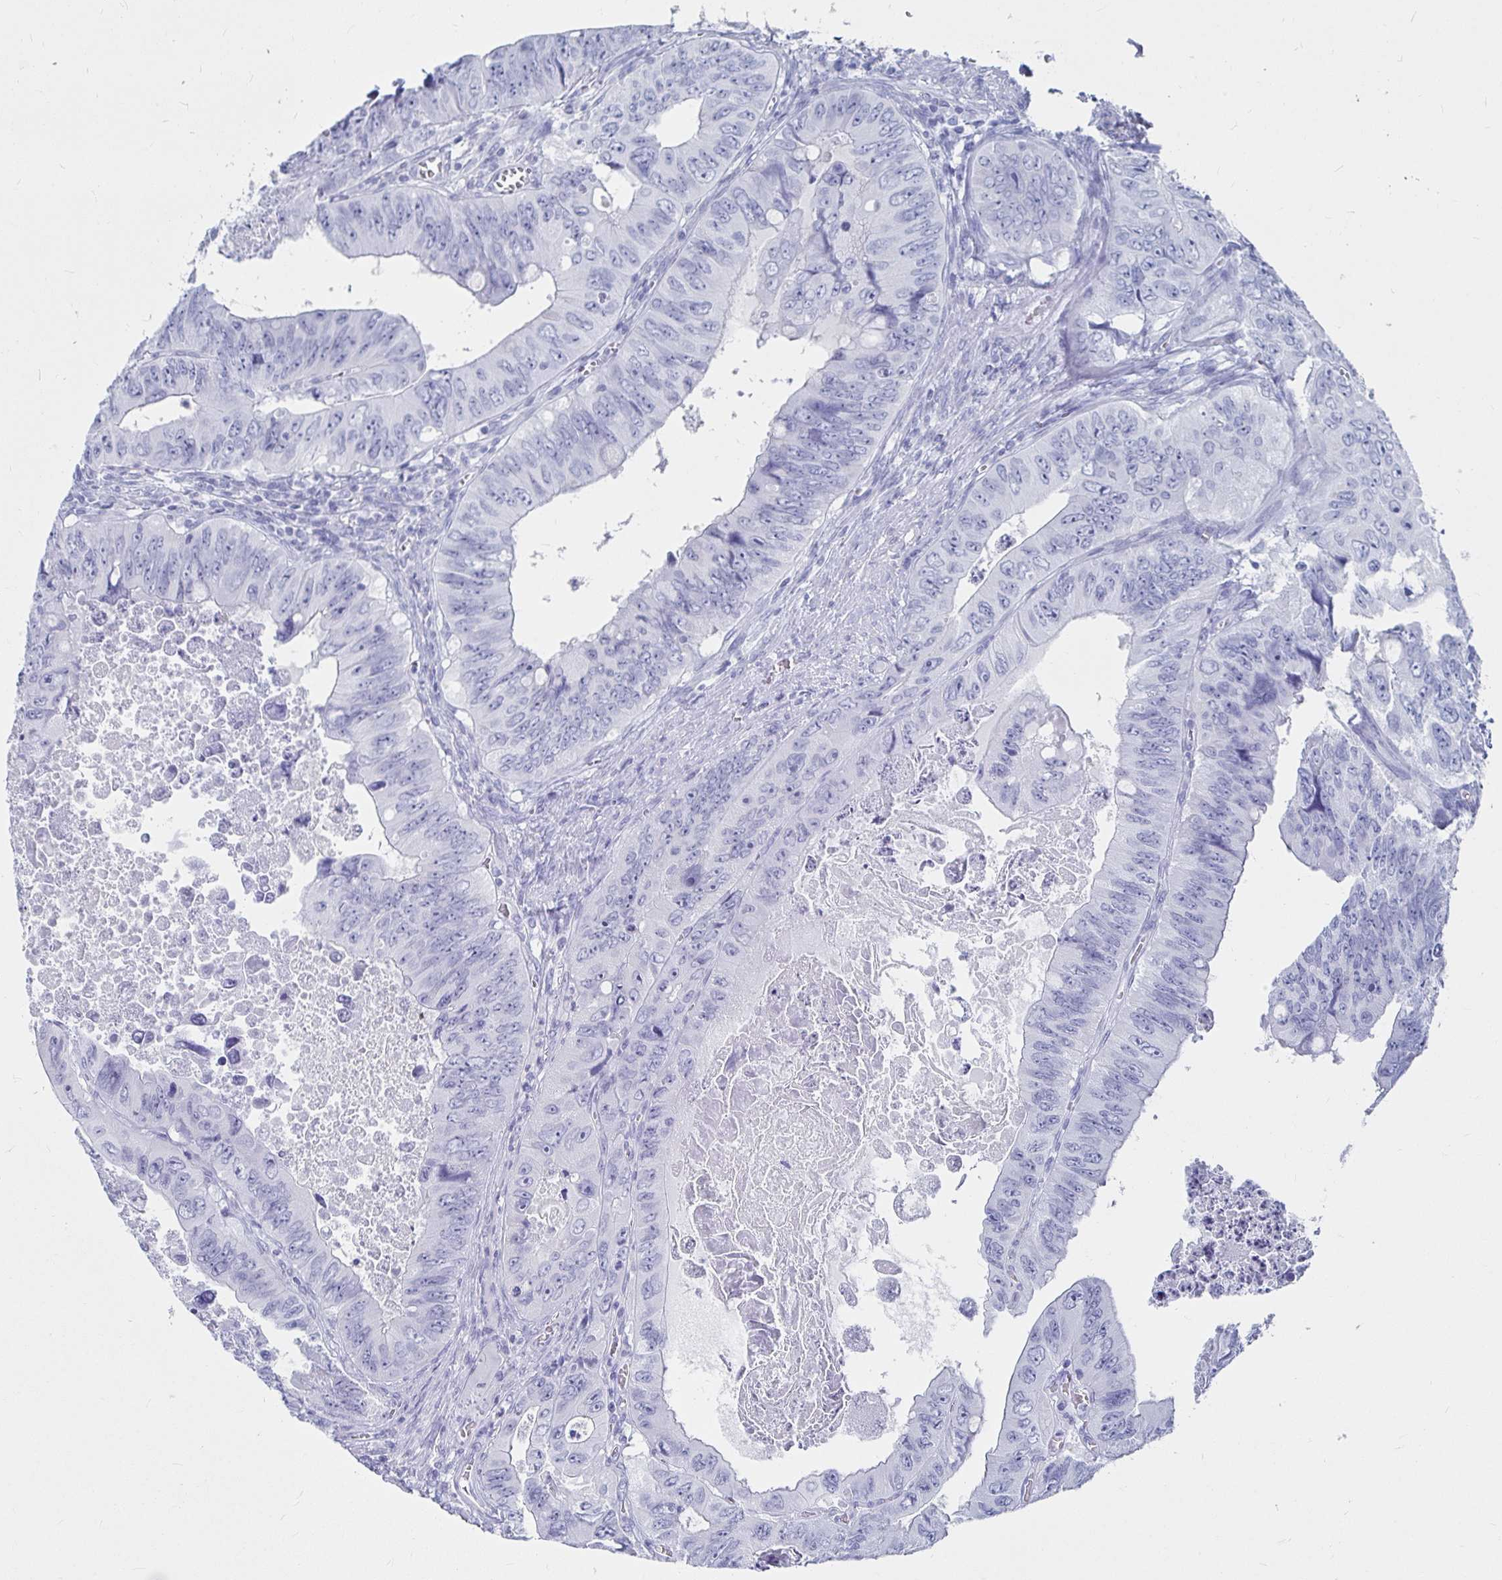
{"staining": {"intensity": "negative", "quantity": "none", "location": "none"}, "tissue": "colorectal cancer", "cell_type": "Tumor cells", "image_type": "cancer", "snomed": [{"axis": "morphology", "description": "Adenocarcinoma, NOS"}, {"axis": "topography", "description": "Colon"}], "caption": "Protein analysis of colorectal adenocarcinoma shows no significant expression in tumor cells.", "gene": "CA9", "patient": {"sex": "female", "age": 84}}